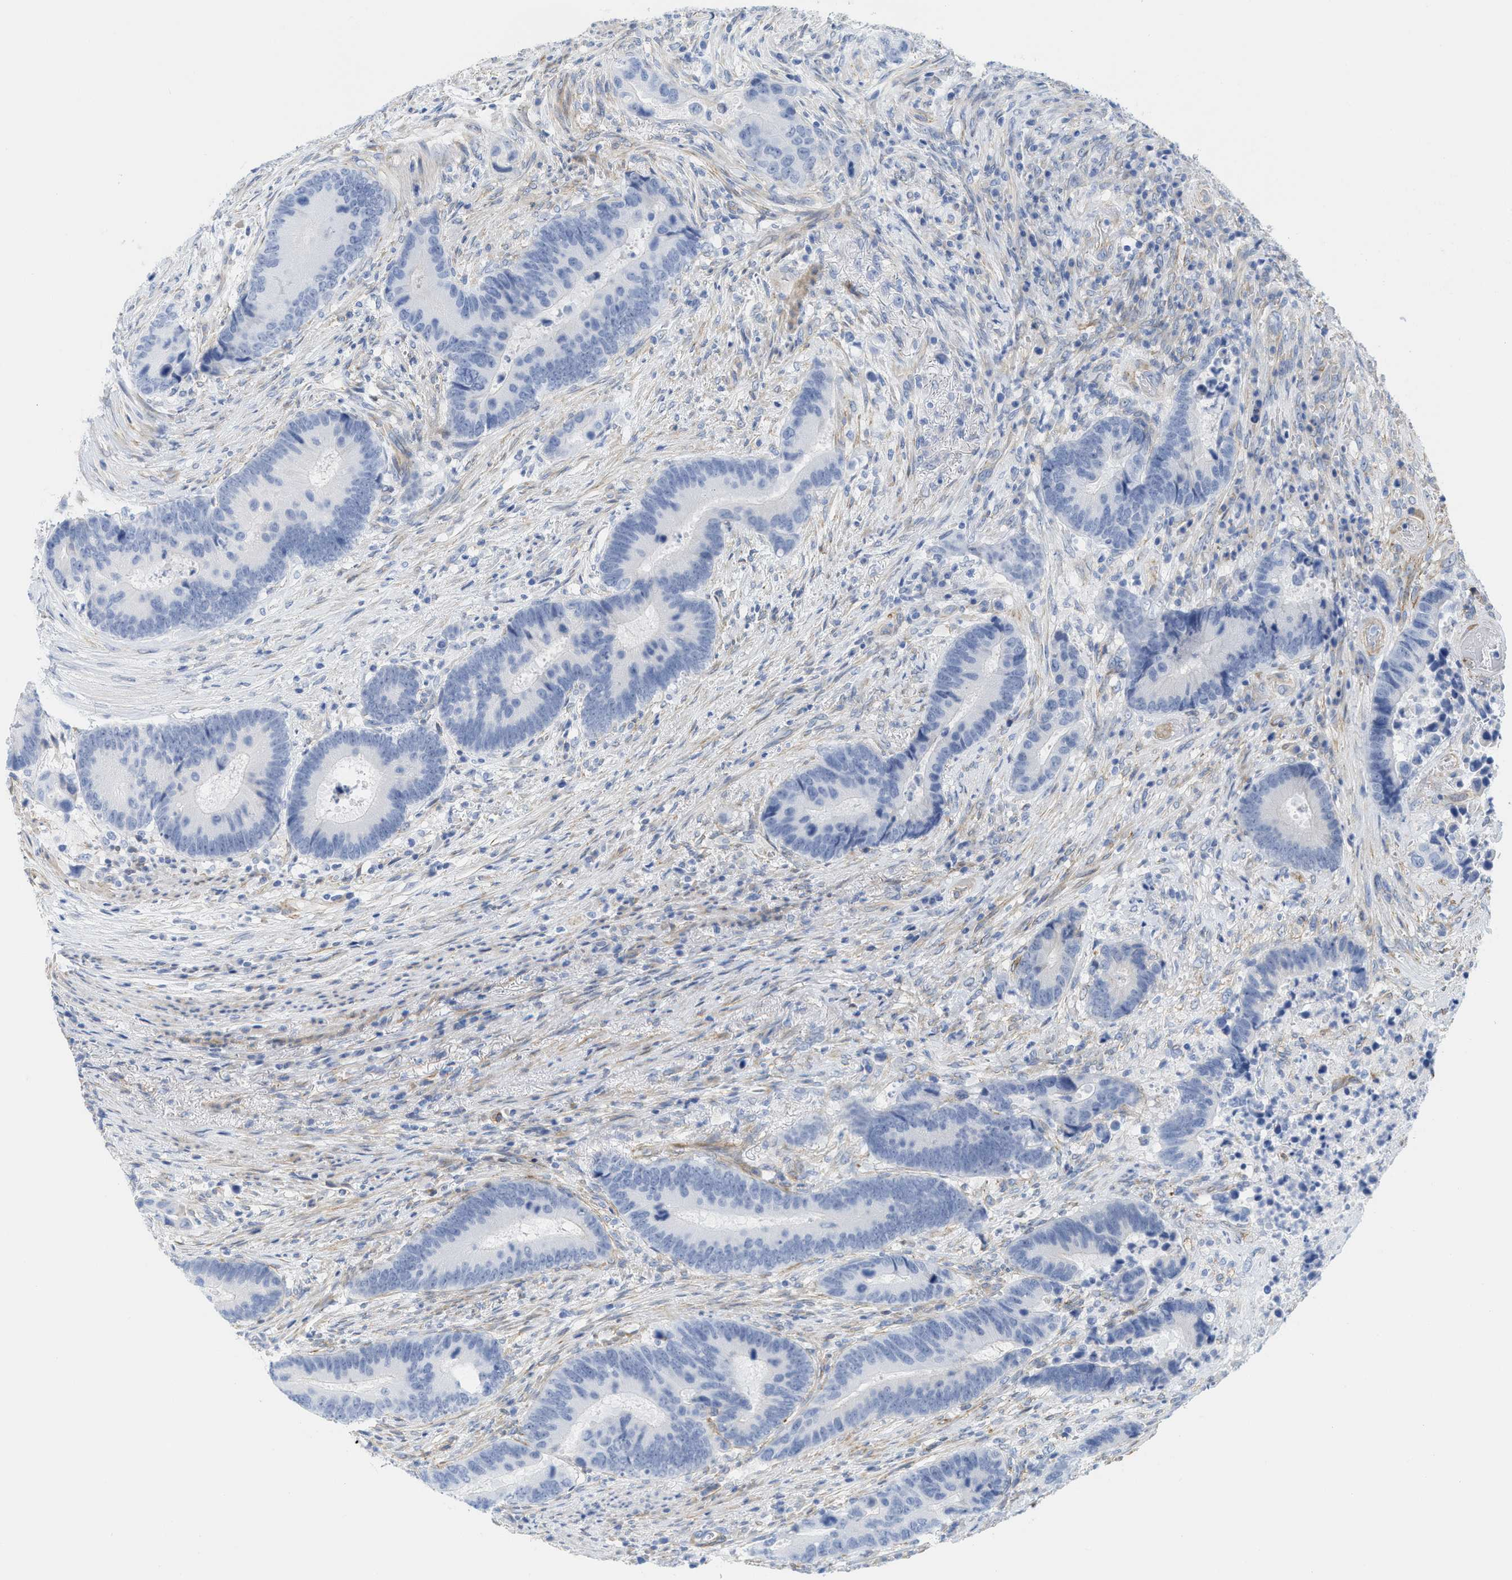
{"staining": {"intensity": "negative", "quantity": "none", "location": "none"}, "tissue": "colorectal cancer", "cell_type": "Tumor cells", "image_type": "cancer", "snomed": [{"axis": "morphology", "description": "Adenocarcinoma, NOS"}, {"axis": "topography", "description": "Rectum"}], "caption": "Colorectal cancer (adenocarcinoma) was stained to show a protein in brown. There is no significant expression in tumor cells. The staining was performed using DAB (3,3'-diaminobenzidine) to visualize the protein expression in brown, while the nuclei were stained in blue with hematoxylin (Magnification: 20x).", "gene": "TUB", "patient": {"sex": "female", "age": 89}}